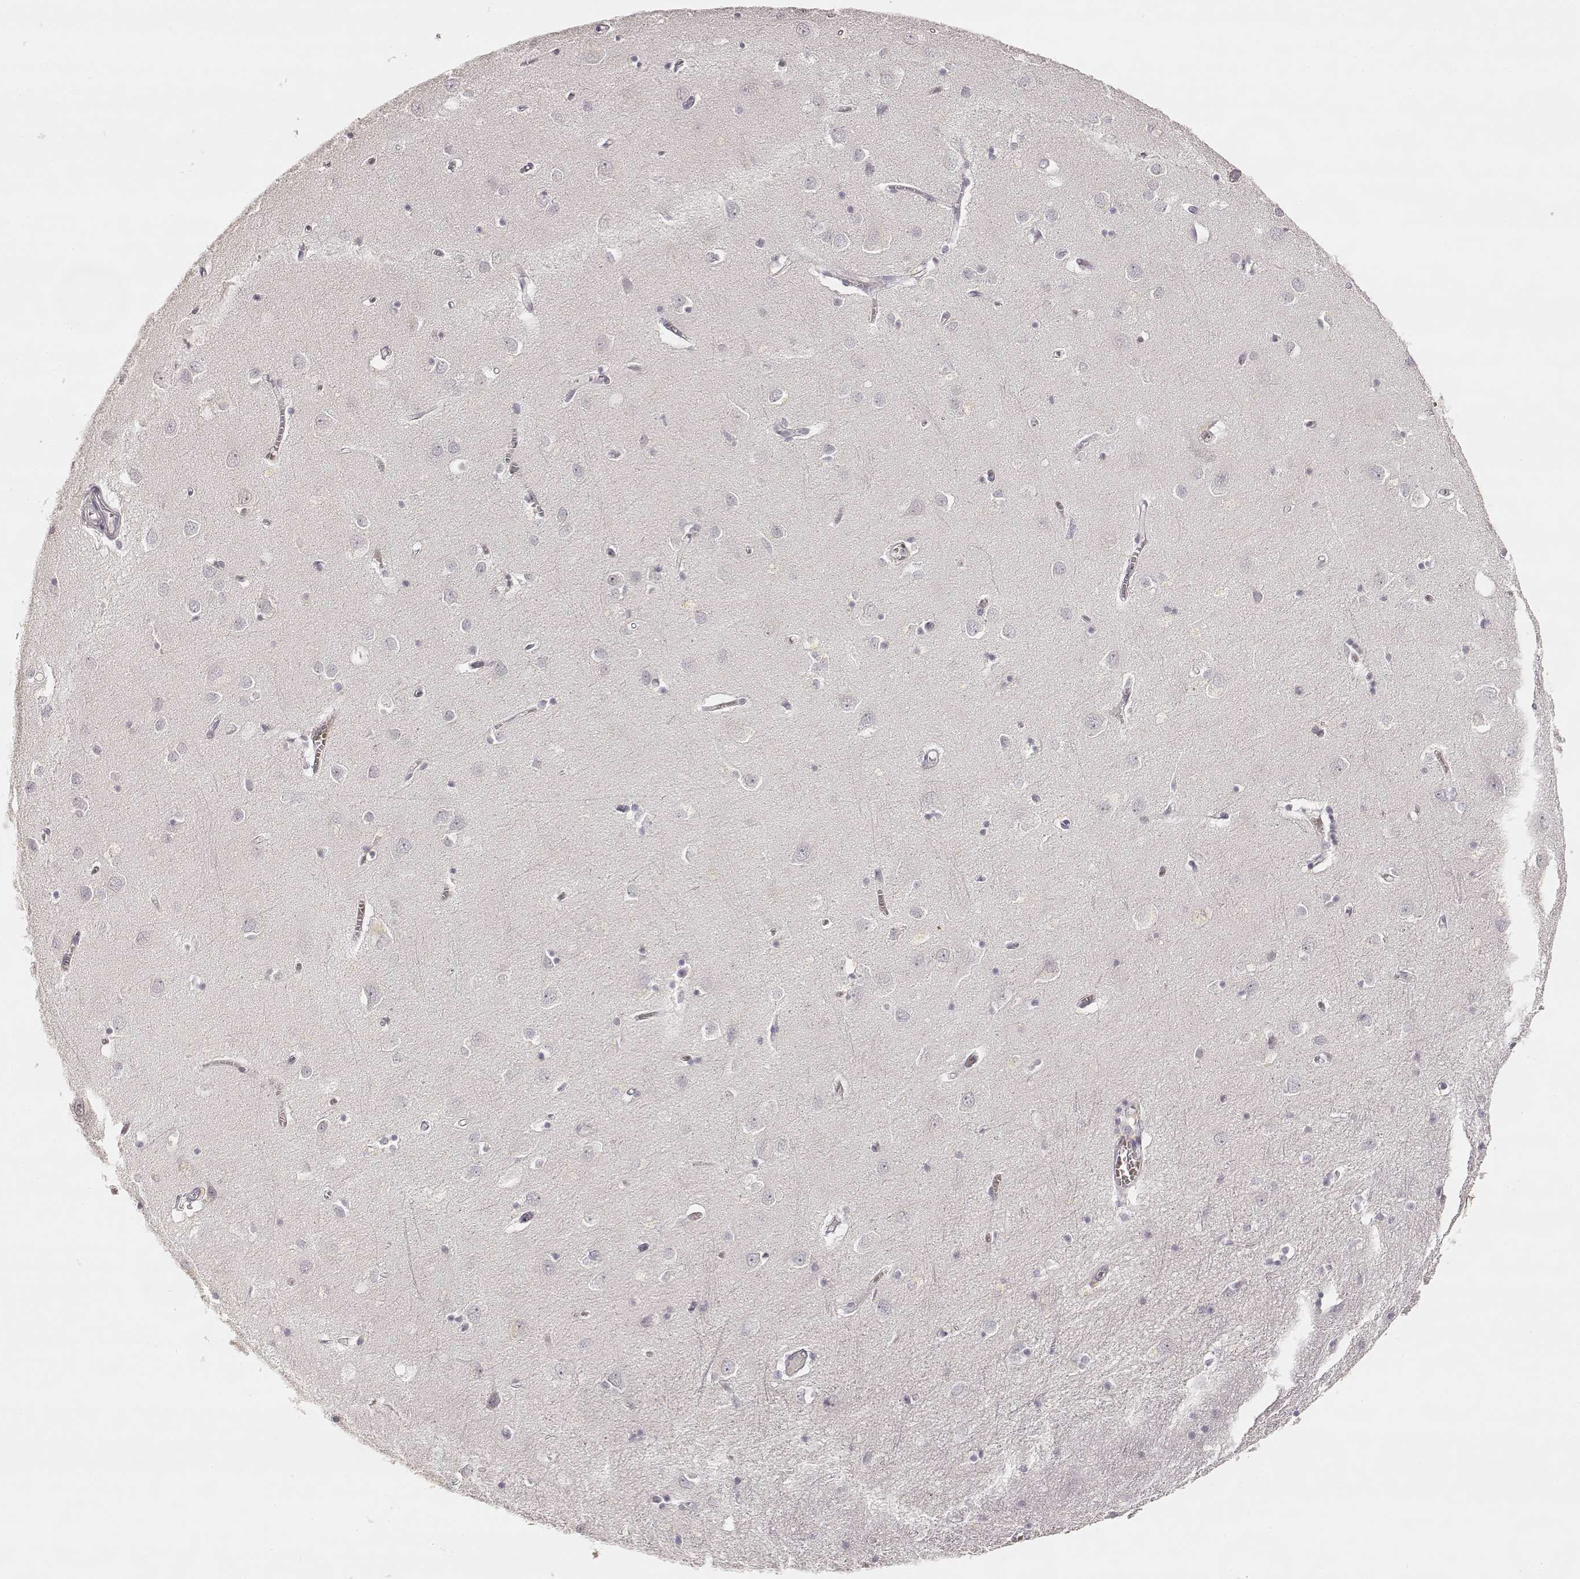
{"staining": {"intensity": "negative", "quantity": "none", "location": "none"}, "tissue": "cerebral cortex", "cell_type": "Endothelial cells", "image_type": "normal", "snomed": [{"axis": "morphology", "description": "Normal tissue, NOS"}, {"axis": "topography", "description": "Cerebral cortex"}], "caption": "Immunohistochemistry (IHC) image of benign cerebral cortex: cerebral cortex stained with DAB reveals no significant protein staining in endothelial cells.", "gene": "LAMC2", "patient": {"sex": "male", "age": 70}}